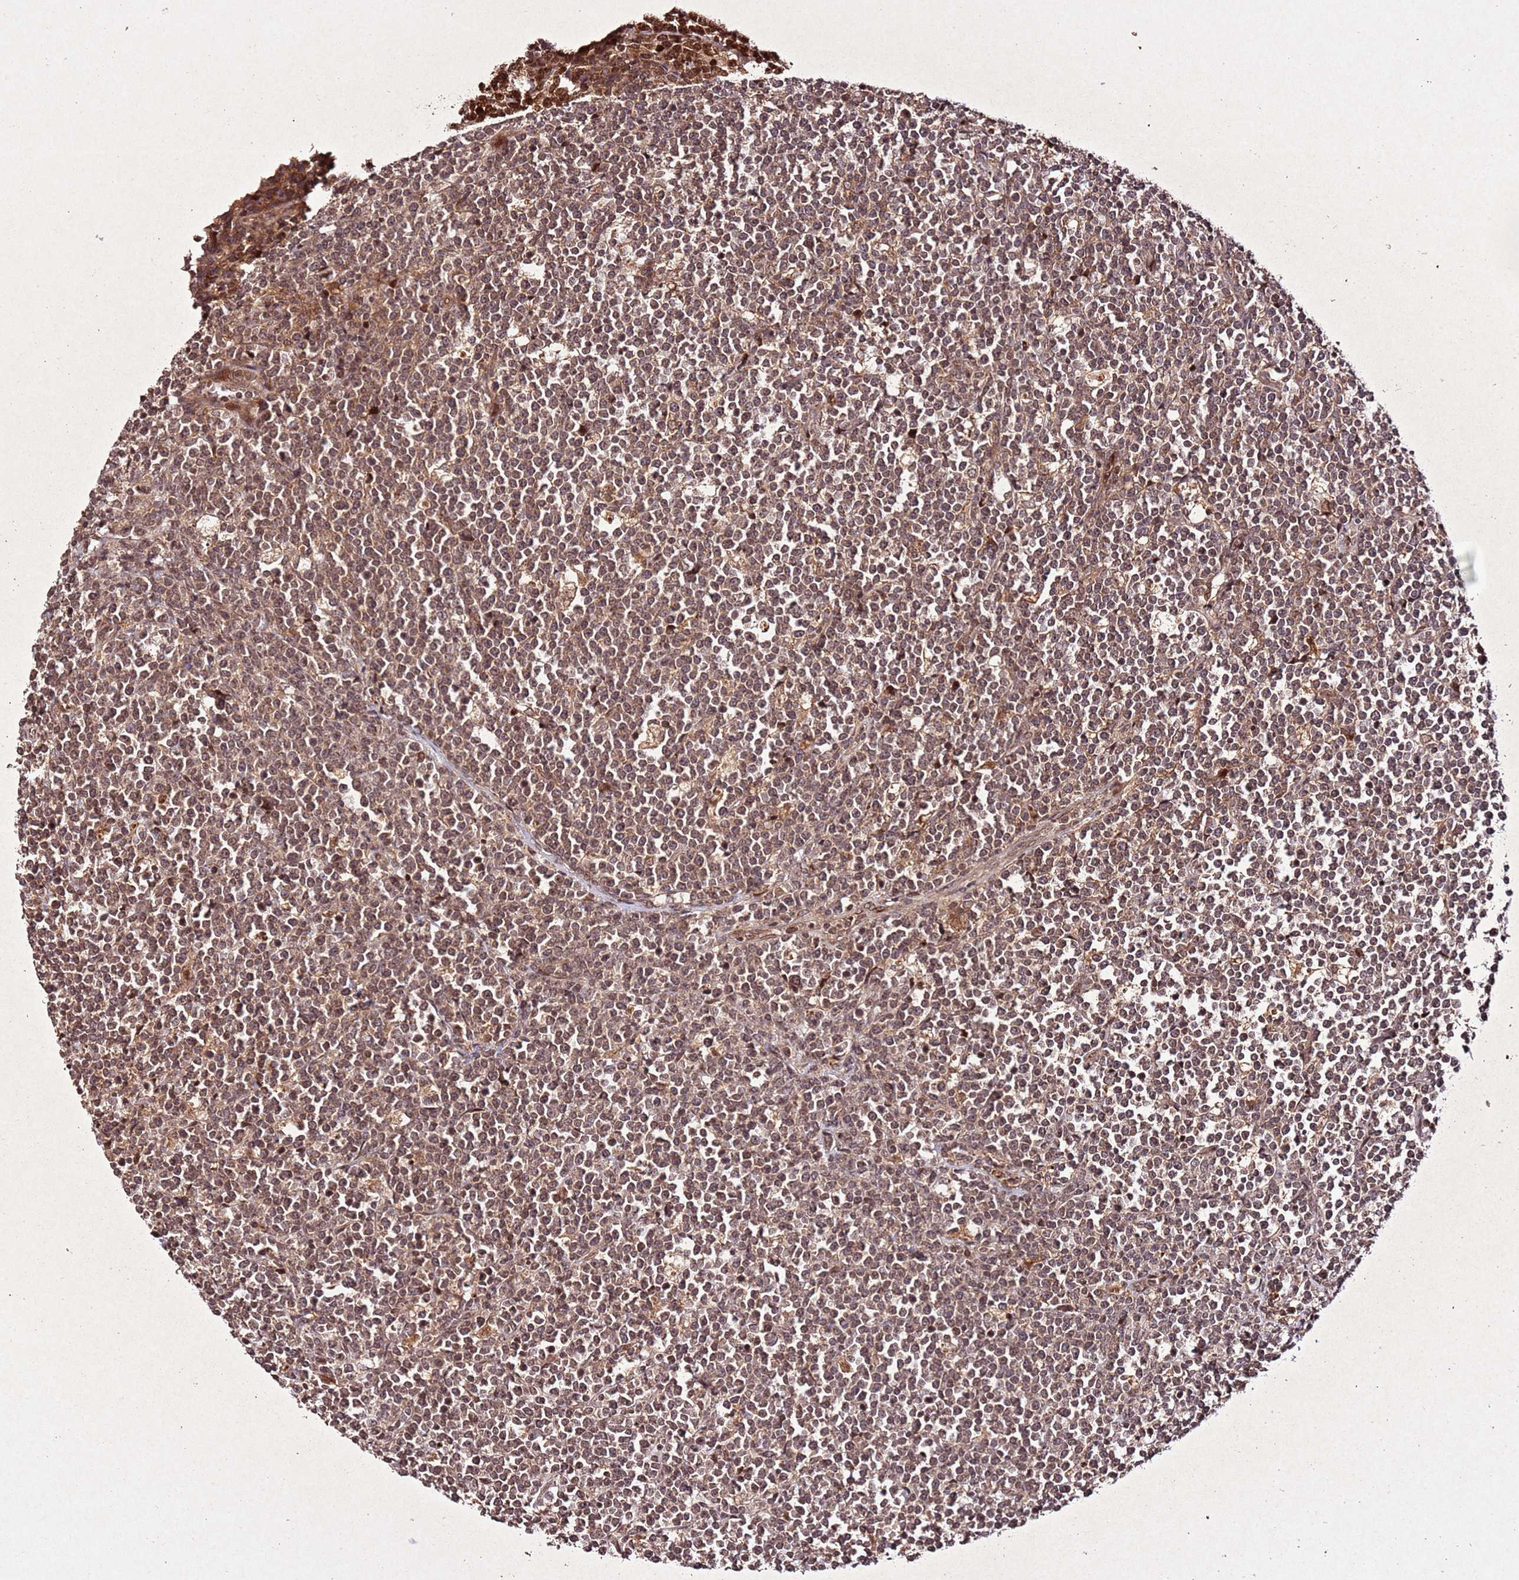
{"staining": {"intensity": "moderate", "quantity": ">75%", "location": "nuclear"}, "tissue": "lymphoma", "cell_type": "Tumor cells", "image_type": "cancer", "snomed": [{"axis": "morphology", "description": "Malignant lymphoma, non-Hodgkin's type, High grade"}, {"axis": "topography", "description": "Small intestine"}], "caption": "Moderate nuclear expression for a protein is seen in approximately >75% of tumor cells of lymphoma using IHC.", "gene": "PTMA", "patient": {"sex": "male", "age": 8}}